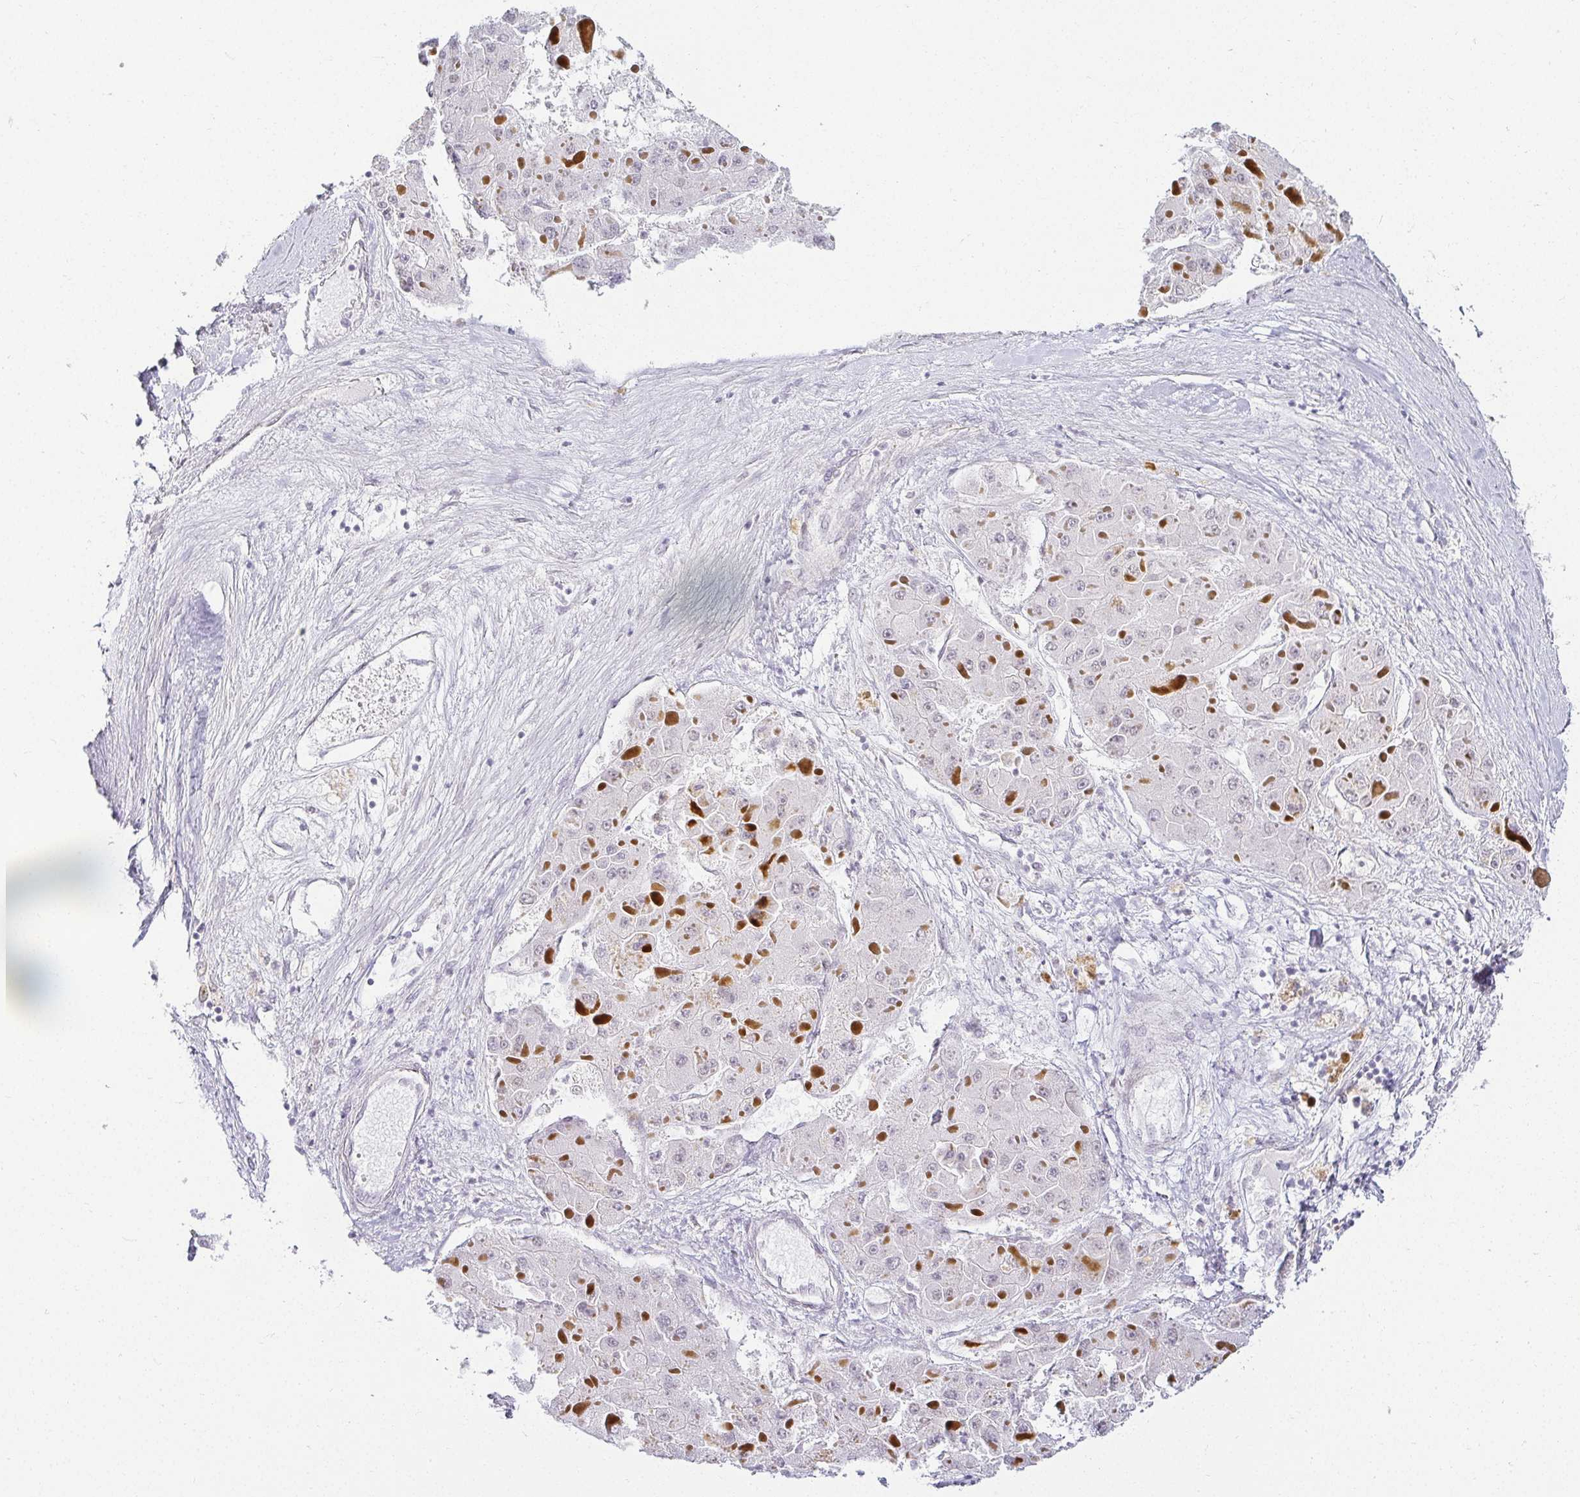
{"staining": {"intensity": "negative", "quantity": "none", "location": "none"}, "tissue": "liver cancer", "cell_type": "Tumor cells", "image_type": "cancer", "snomed": [{"axis": "morphology", "description": "Carcinoma, Hepatocellular, NOS"}, {"axis": "topography", "description": "Liver"}], "caption": "Immunohistochemical staining of liver cancer (hepatocellular carcinoma) displays no significant staining in tumor cells. The staining is performed using DAB (3,3'-diaminobenzidine) brown chromogen with nuclei counter-stained in using hematoxylin.", "gene": "ACAN", "patient": {"sex": "female", "age": 73}}